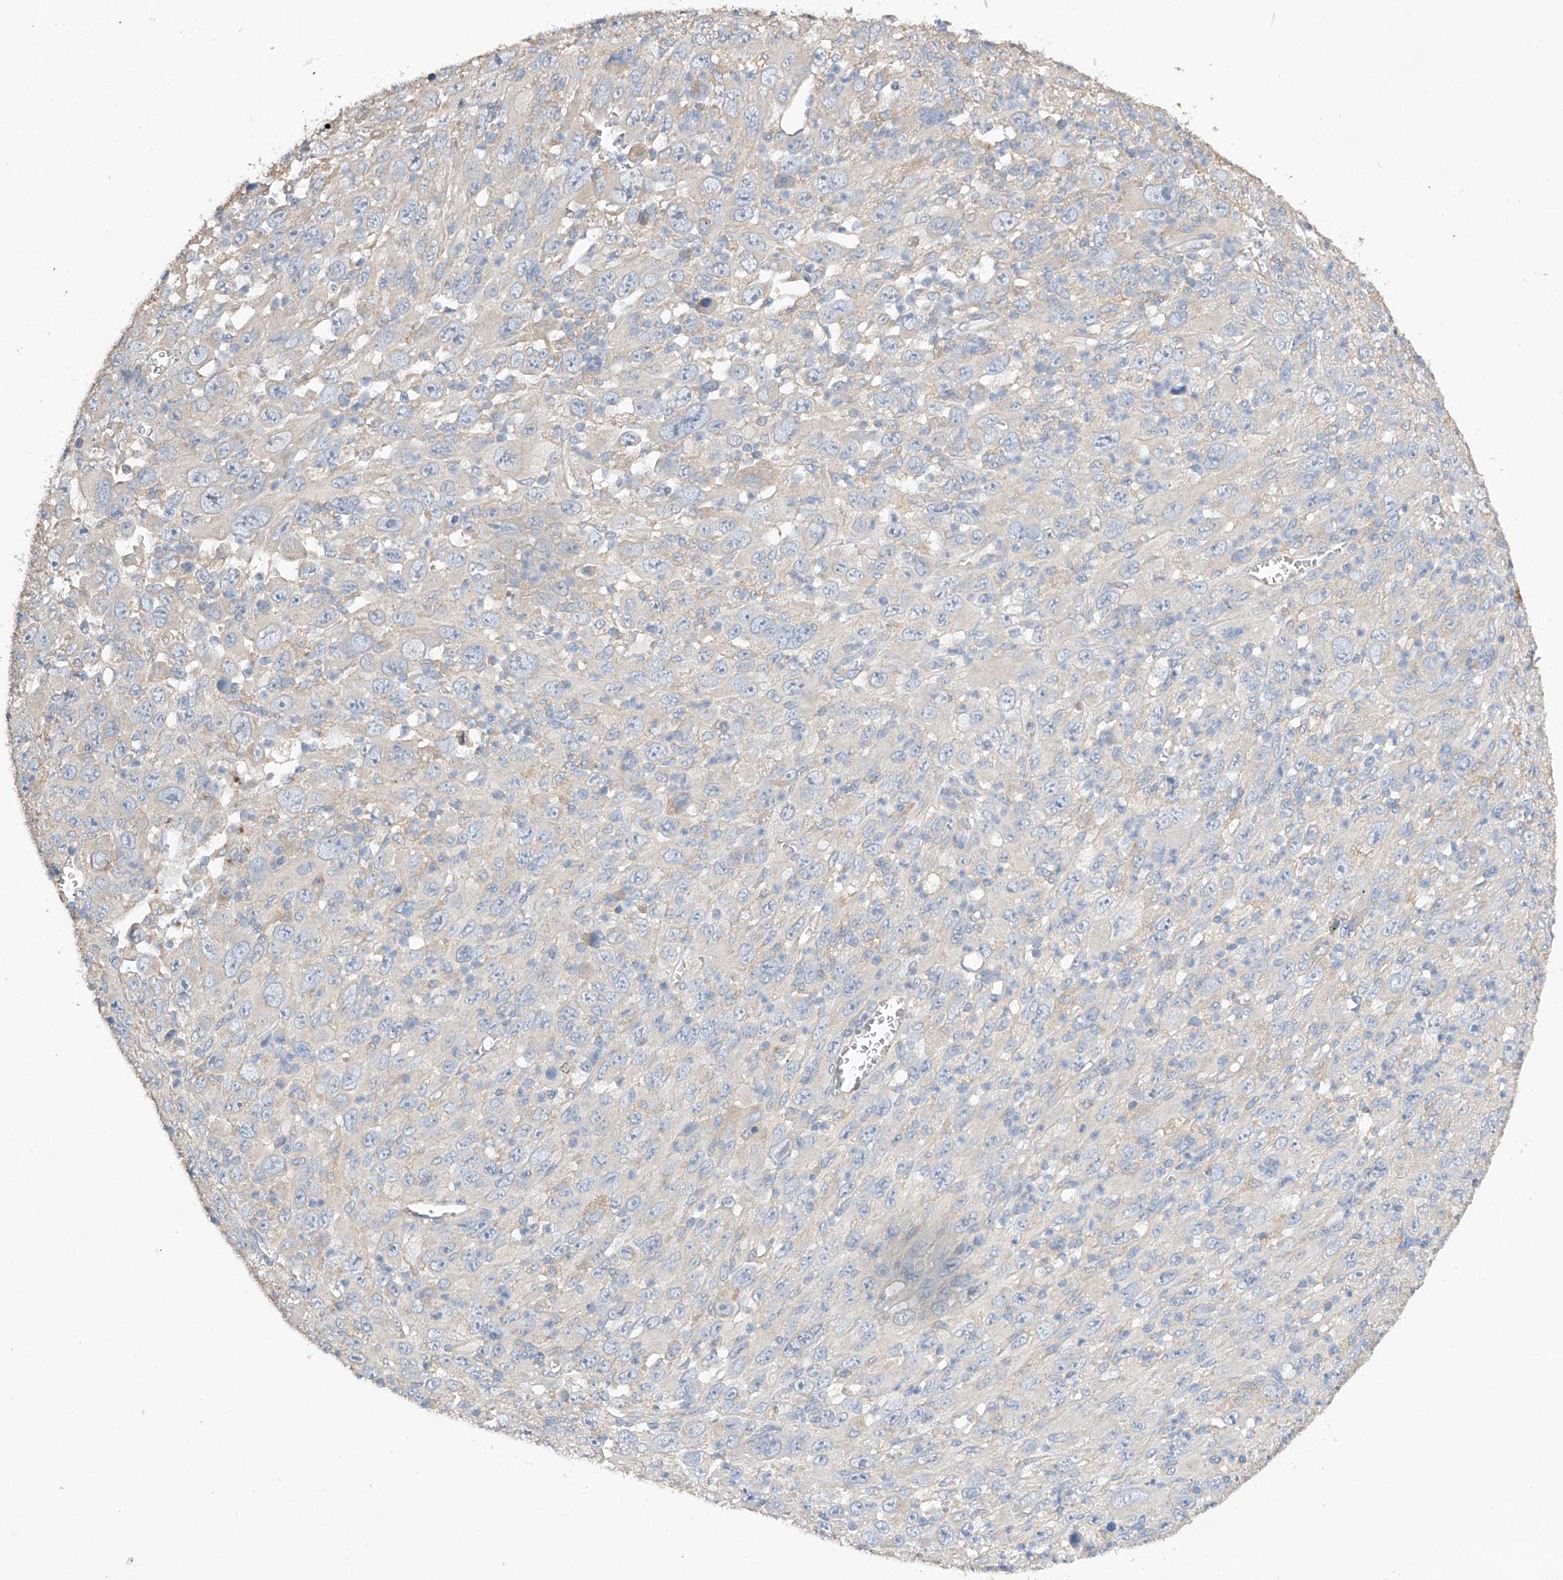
{"staining": {"intensity": "negative", "quantity": "none", "location": "none"}, "tissue": "melanoma", "cell_type": "Tumor cells", "image_type": "cancer", "snomed": [{"axis": "morphology", "description": "Malignant melanoma, Metastatic site"}, {"axis": "topography", "description": "Skin"}], "caption": "The photomicrograph exhibits no staining of tumor cells in malignant melanoma (metastatic site).", "gene": "AMD1", "patient": {"sex": "female", "age": 56}}